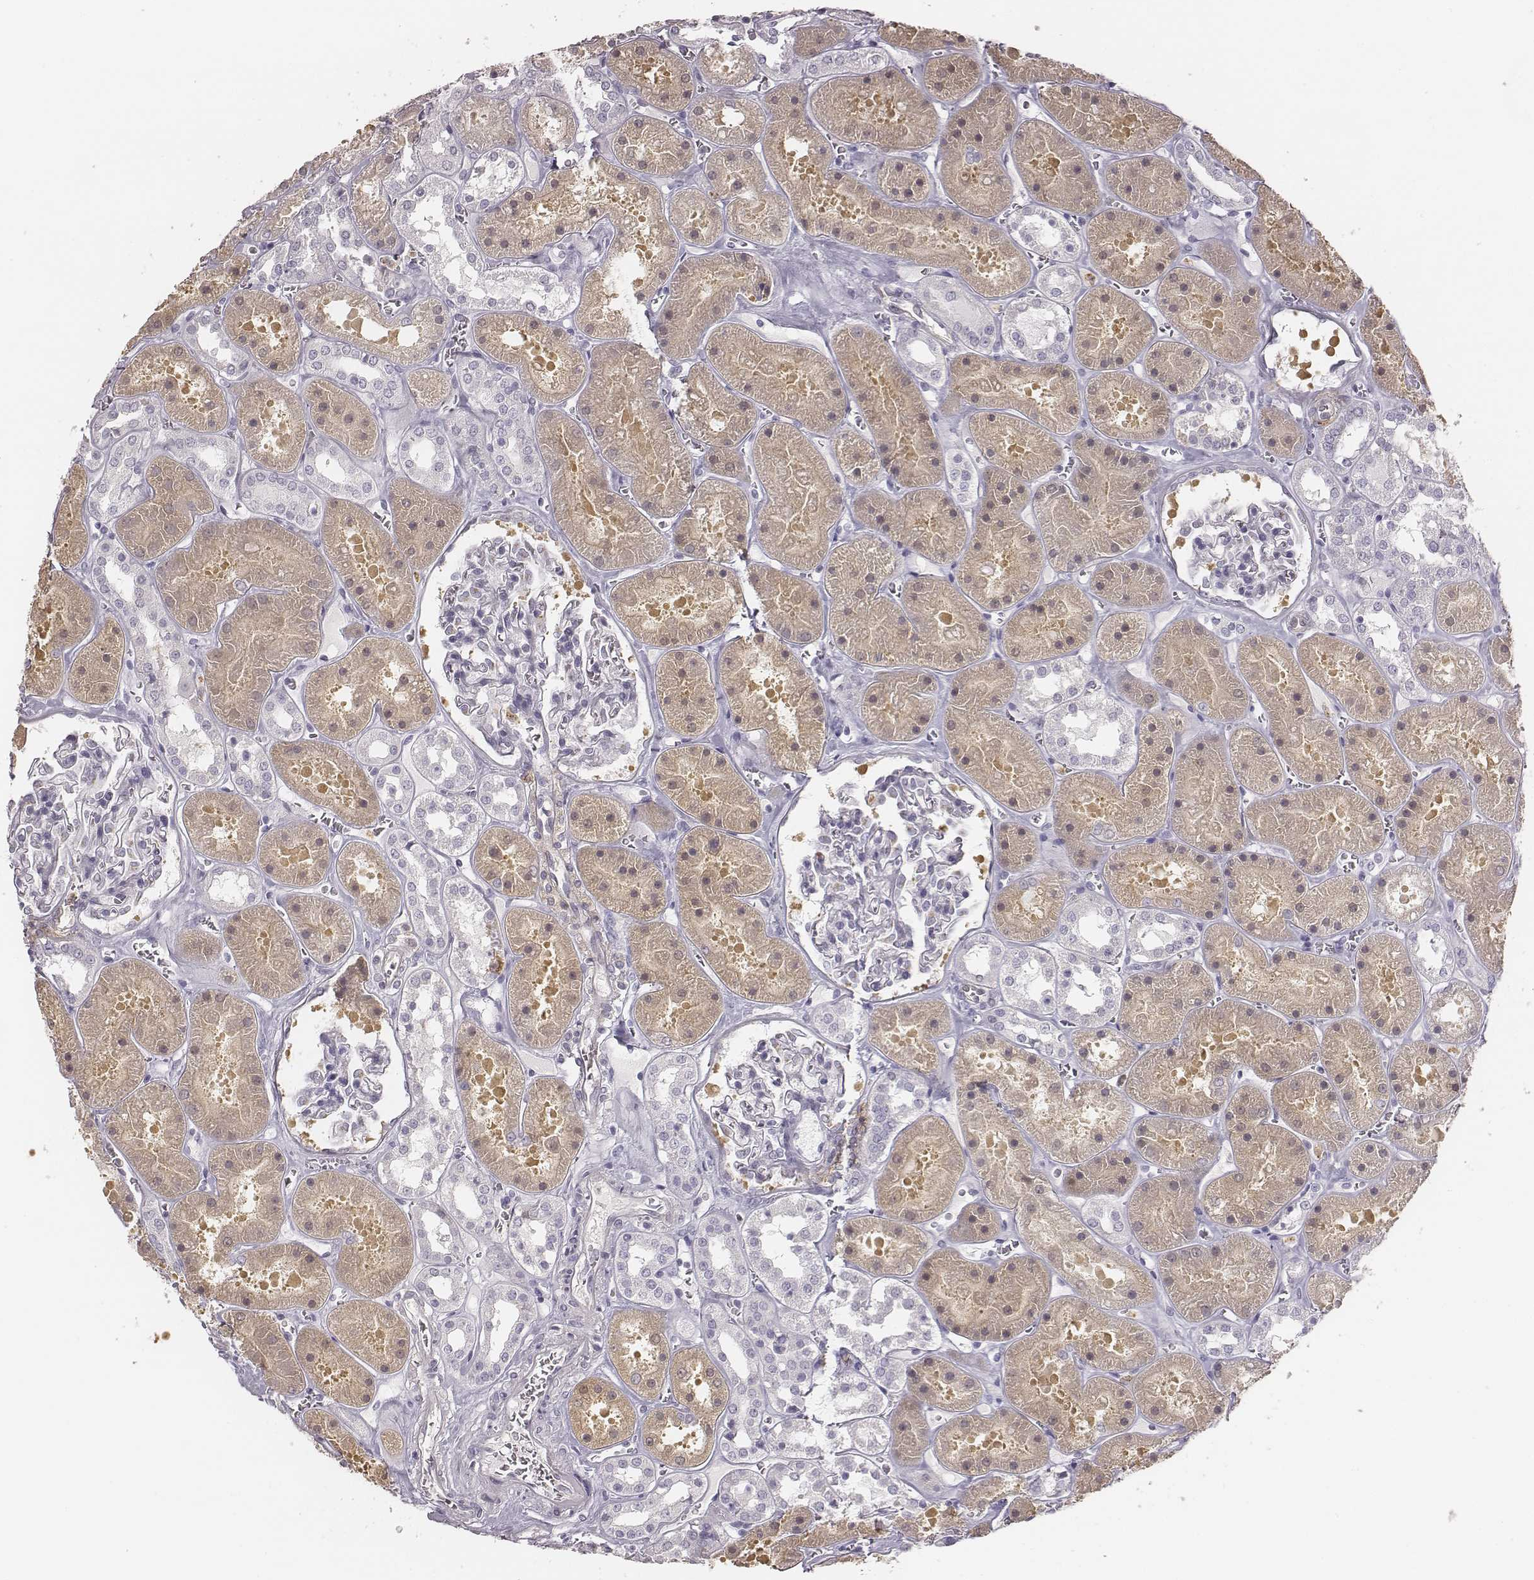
{"staining": {"intensity": "negative", "quantity": "none", "location": "none"}, "tissue": "kidney", "cell_type": "Cells in glomeruli", "image_type": "normal", "snomed": [{"axis": "morphology", "description": "Normal tissue, NOS"}, {"axis": "topography", "description": "Kidney"}], "caption": "High magnification brightfield microscopy of benign kidney stained with DAB (brown) and counterstained with hematoxylin (blue): cells in glomeruli show no significant expression. (Brightfield microscopy of DAB (3,3'-diaminobenzidine) IHC at high magnification).", "gene": "KCNJ12", "patient": {"sex": "female", "age": 41}}